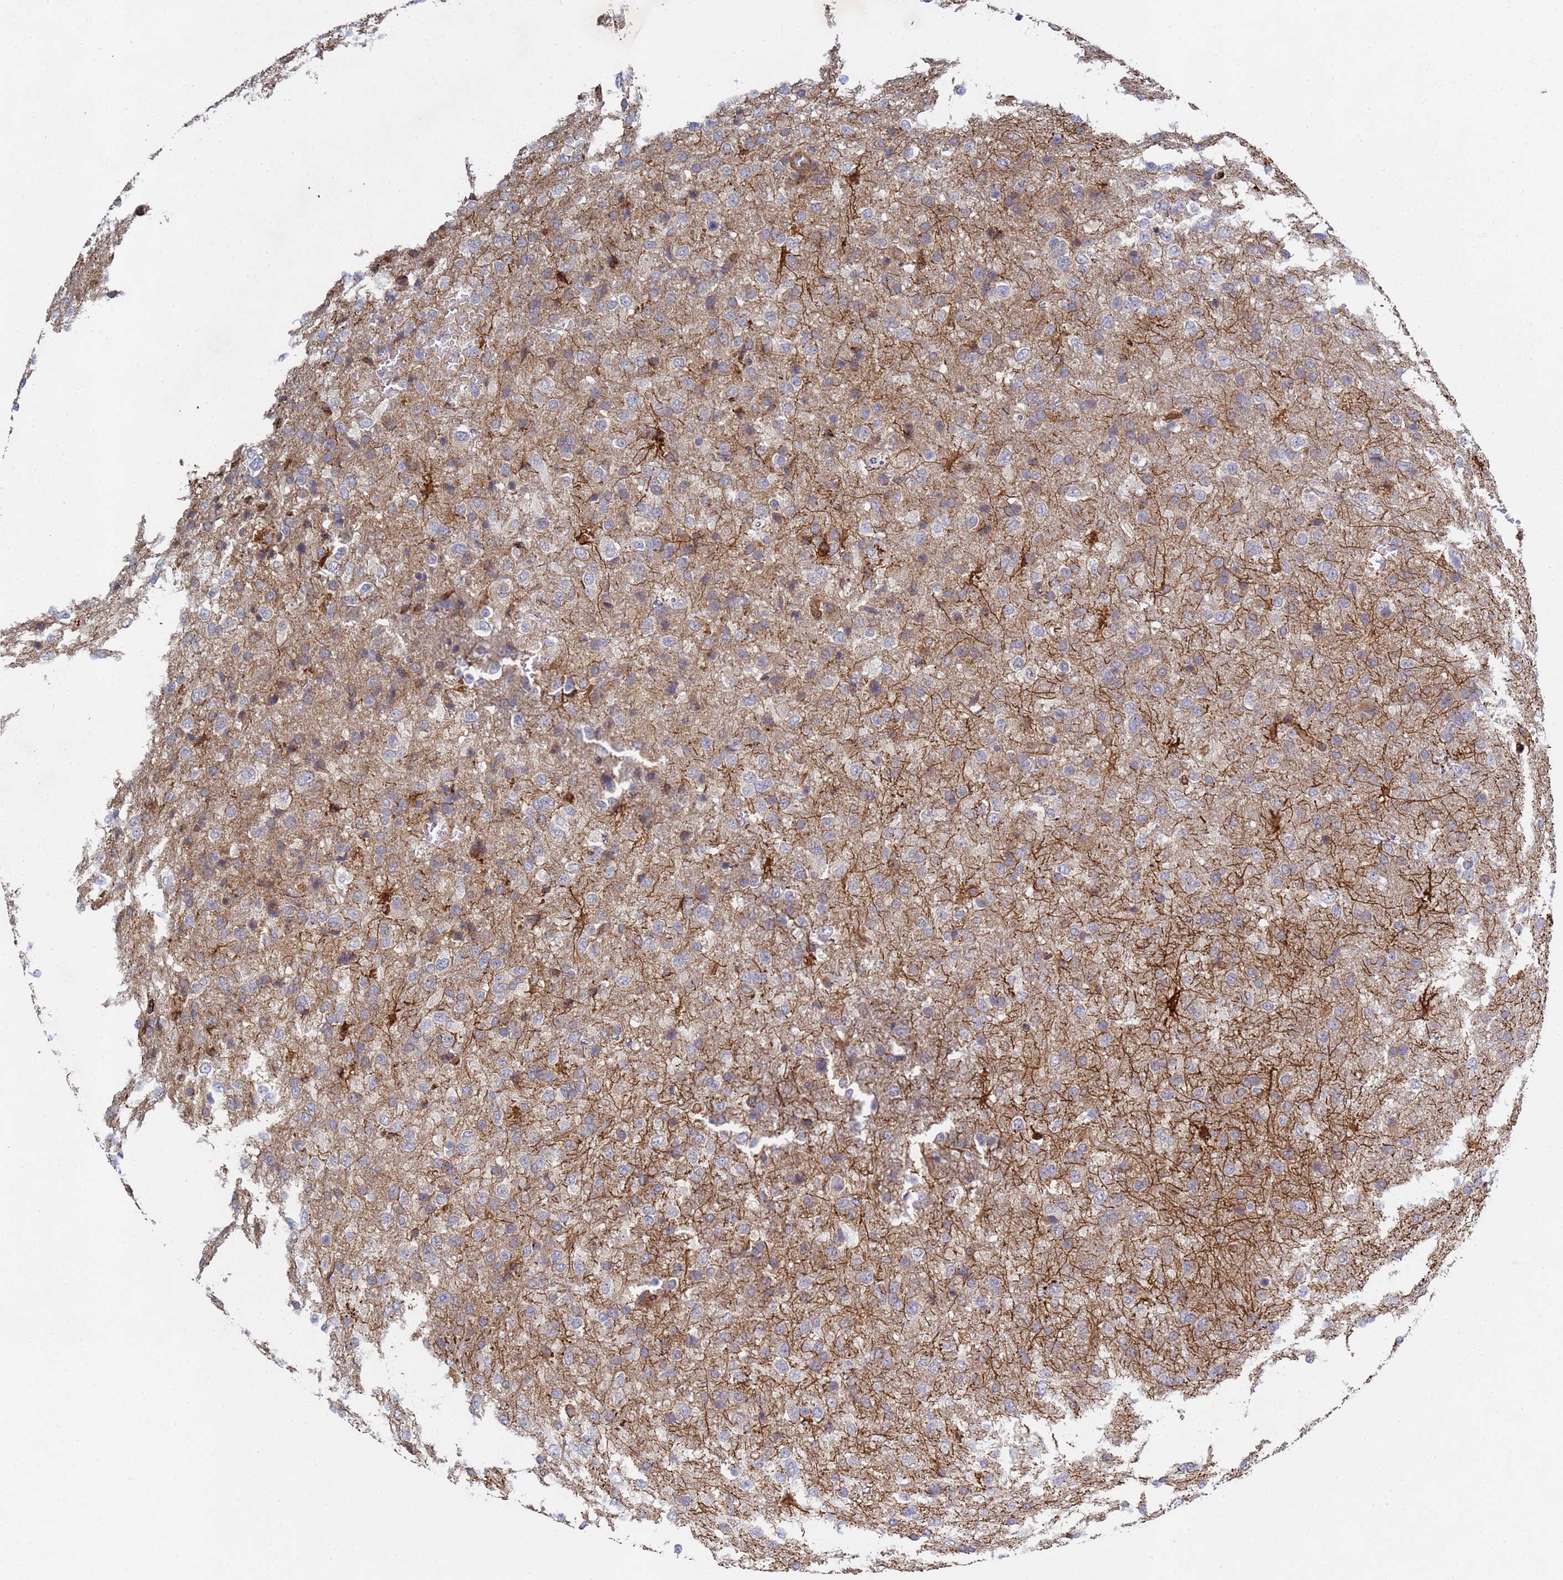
{"staining": {"intensity": "weak", "quantity": "<25%", "location": "cytoplasmic/membranous"}, "tissue": "glioma", "cell_type": "Tumor cells", "image_type": "cancer", "snomed": [{"axis": "morphology", "description": "Glioma, malignant, High grade"}, {"axis": "topography", "description": "Brain"}], "caption": "IHC of human glioma exhibits no expression in tumor cells.", "gene": "C8orf34", "patient": {"sex": "female", "age": 74}}